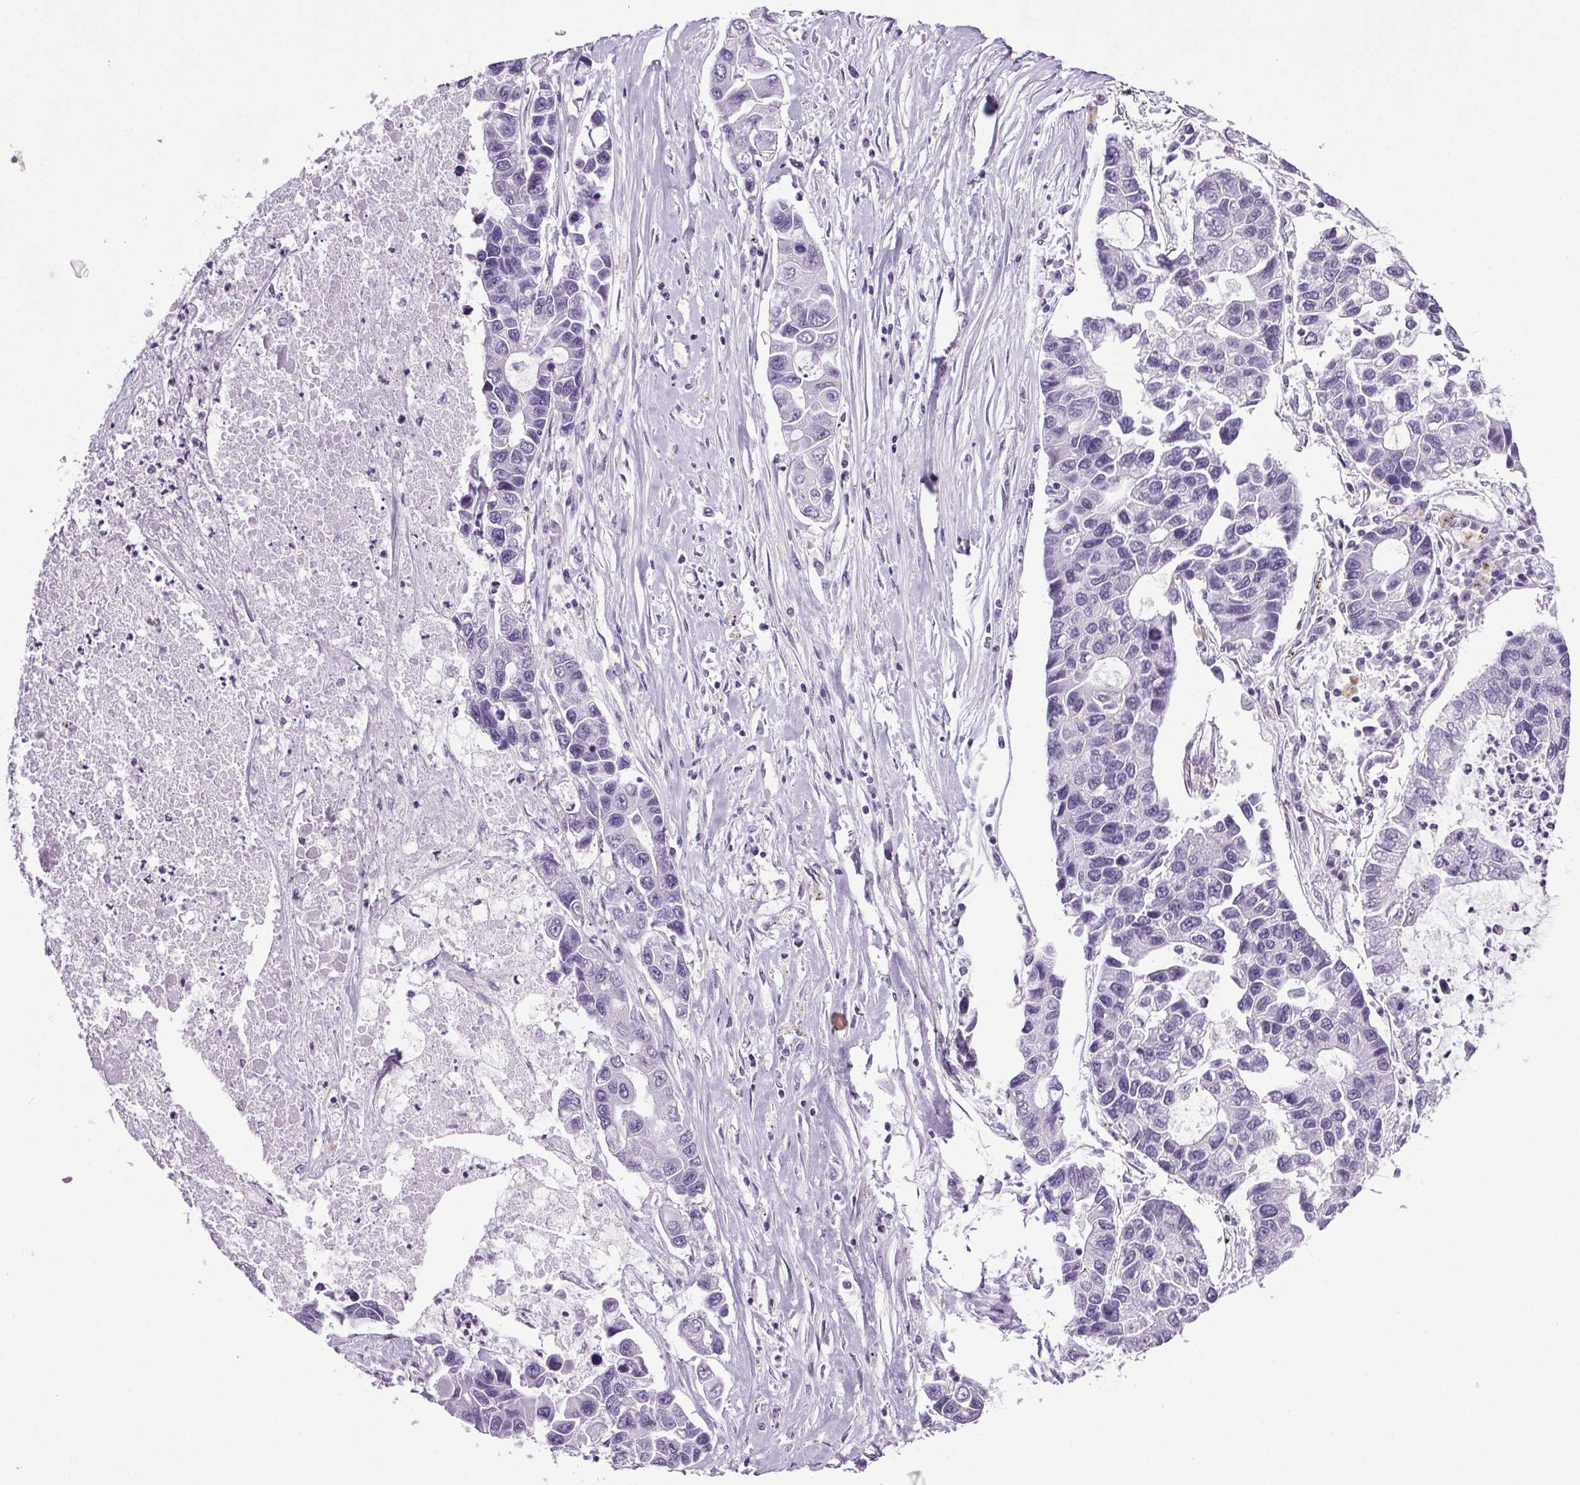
{"staining": {"intensity": "negative", "quantity": "none", "location": "none"}, "tissue": "lung cancer", "cell_type": "Tumor cells", "image_type": "cancer", "snomed": [{"axis": "morphology", "description": "Adenocarcinoma, NOS"}, {"axis": "topography", "description": "Bronchus"}, {"axis": "topography", "description": "Lung"}], "caption": "Tumor cells are negative for brown protein staining in adenocarcinoma (lung).", "gene": "GP6", "patient": {"sex": "female", "age": 51}}